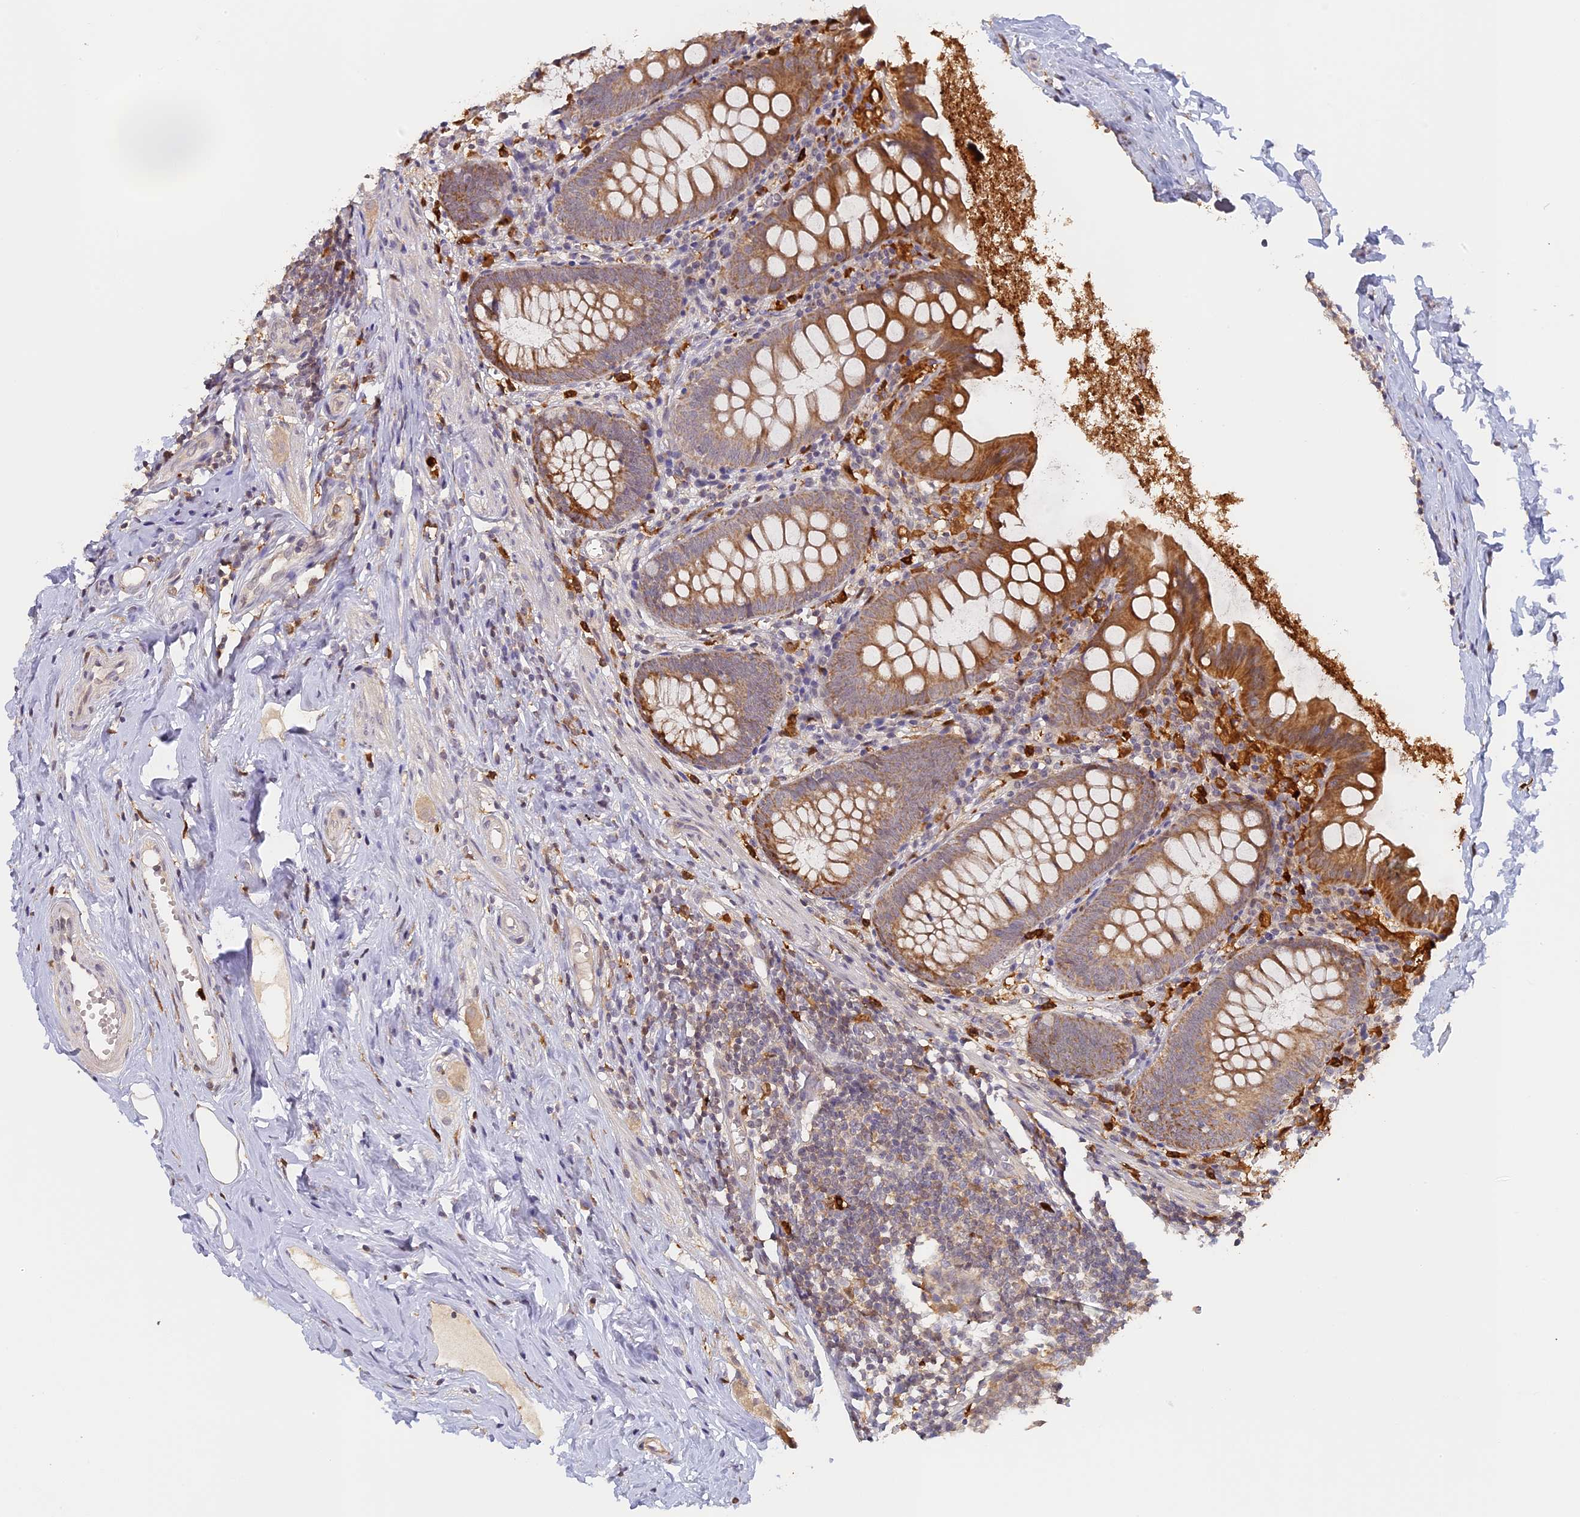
{"staining": {"intensity": "moderate", "quantity": "25%-75%", "location": "cytoplasmic/membranous"}, "tissue": "appendix", "cell_type": "Glandular cells", "image_type": "normal", "snomed": [{"axis": "morphology", "description": "Normal tissue, NOS"}, {"axis": "topography", "description": "Appendix"}], "caption": "Human appendix stained with a brown dye reveals moderate cytoplasmic/membranous positive positivity in approximately 25%-75% of glandular cells.", "gene": "NCF4", "patient": {"sex": "female", "age": 51}}